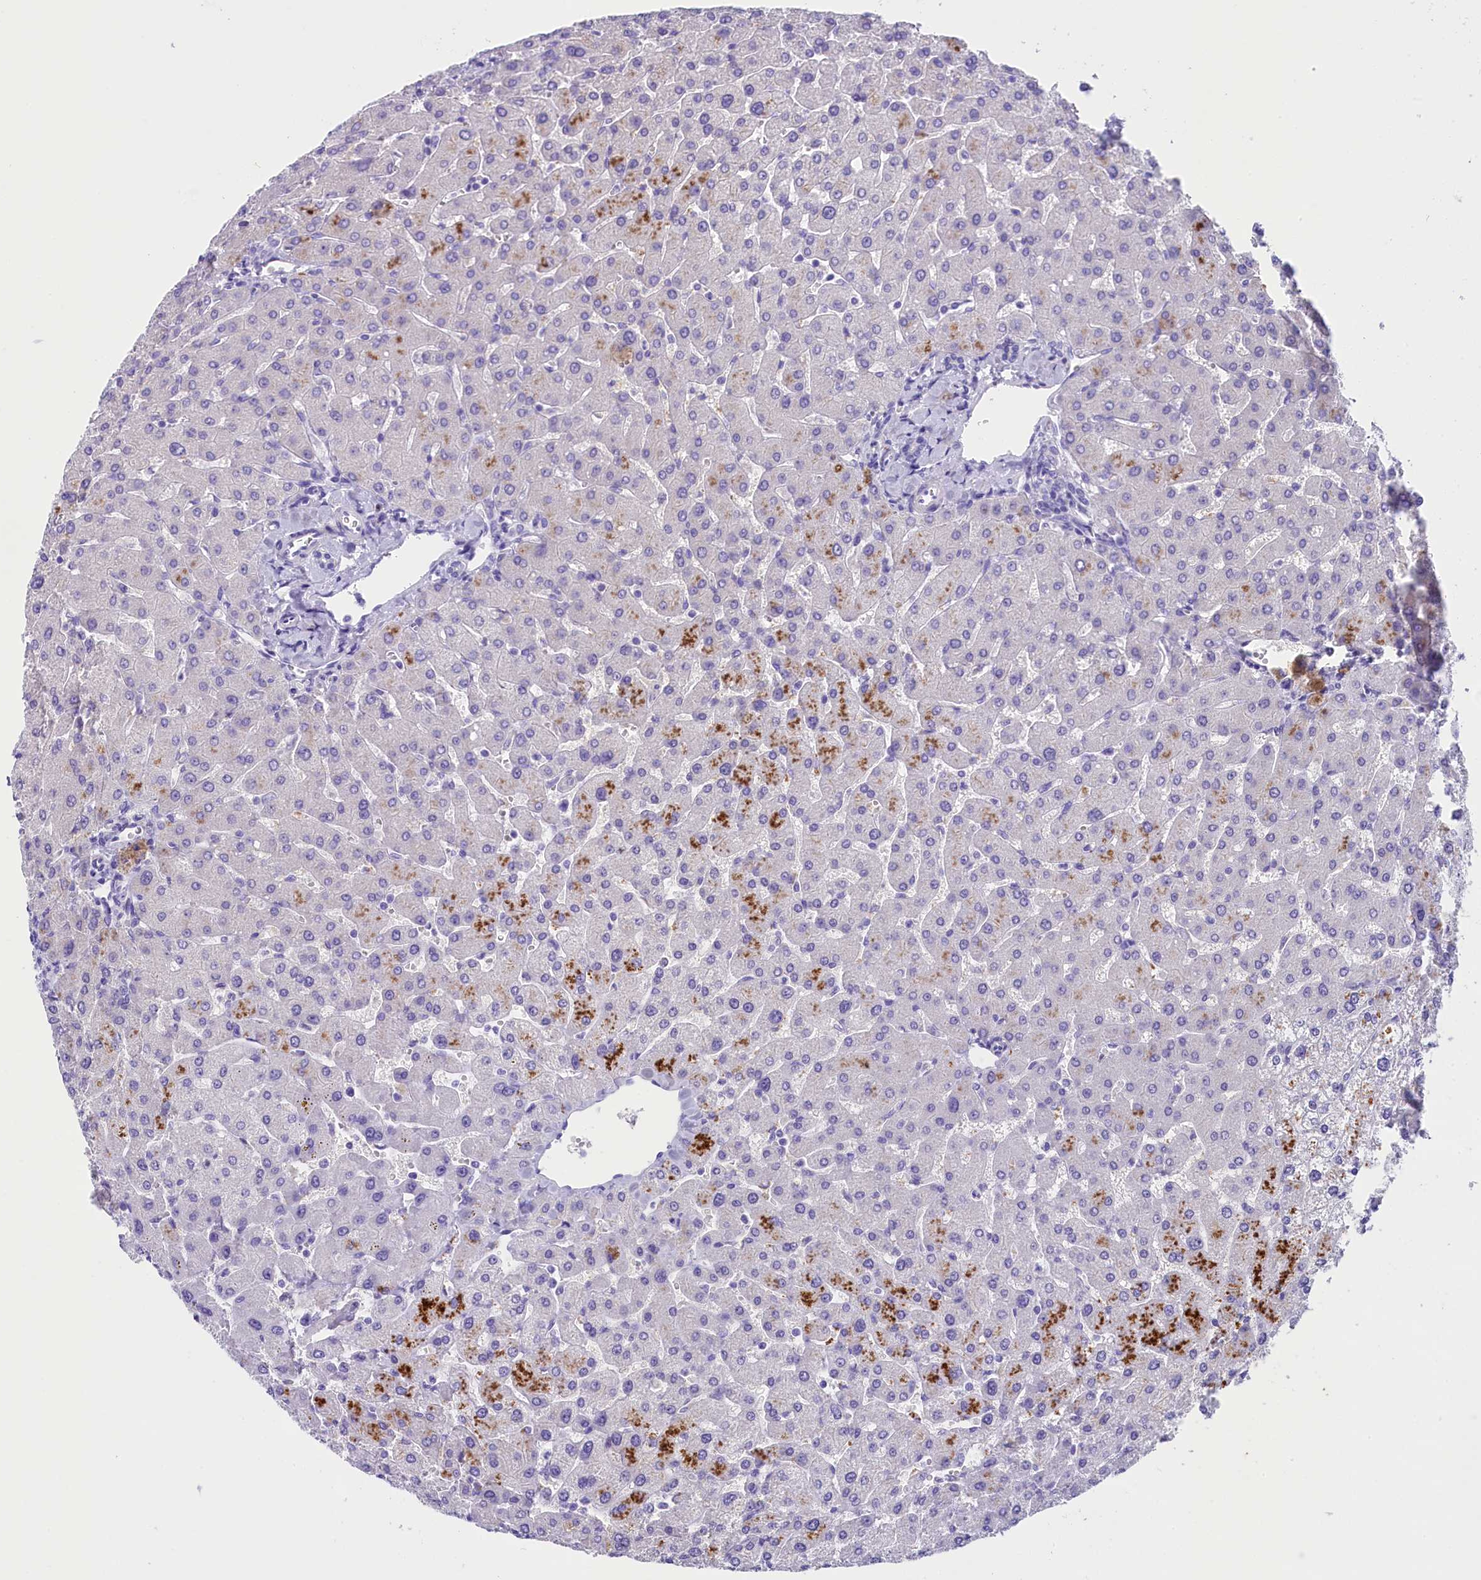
{"staining": {"intensity": "negative", "quantity": "none", "location": "none"}, "tissue": "liver", "cell_type": "Cholangiocytes", "image_type": "normal", "snomed": [{"axis": "morphology", "description": "Normal tissue, NOS"}, {"axis": "topography", "description": "Liver"}], "caption": "Immunohistochemistry (IHC) micrograph of normal liver: liver stained with DAB exhibits no significant protein staining in cholangiocytes.", "gene": "SKIDA1", "patient": {"sex": "male", "age": 55}}